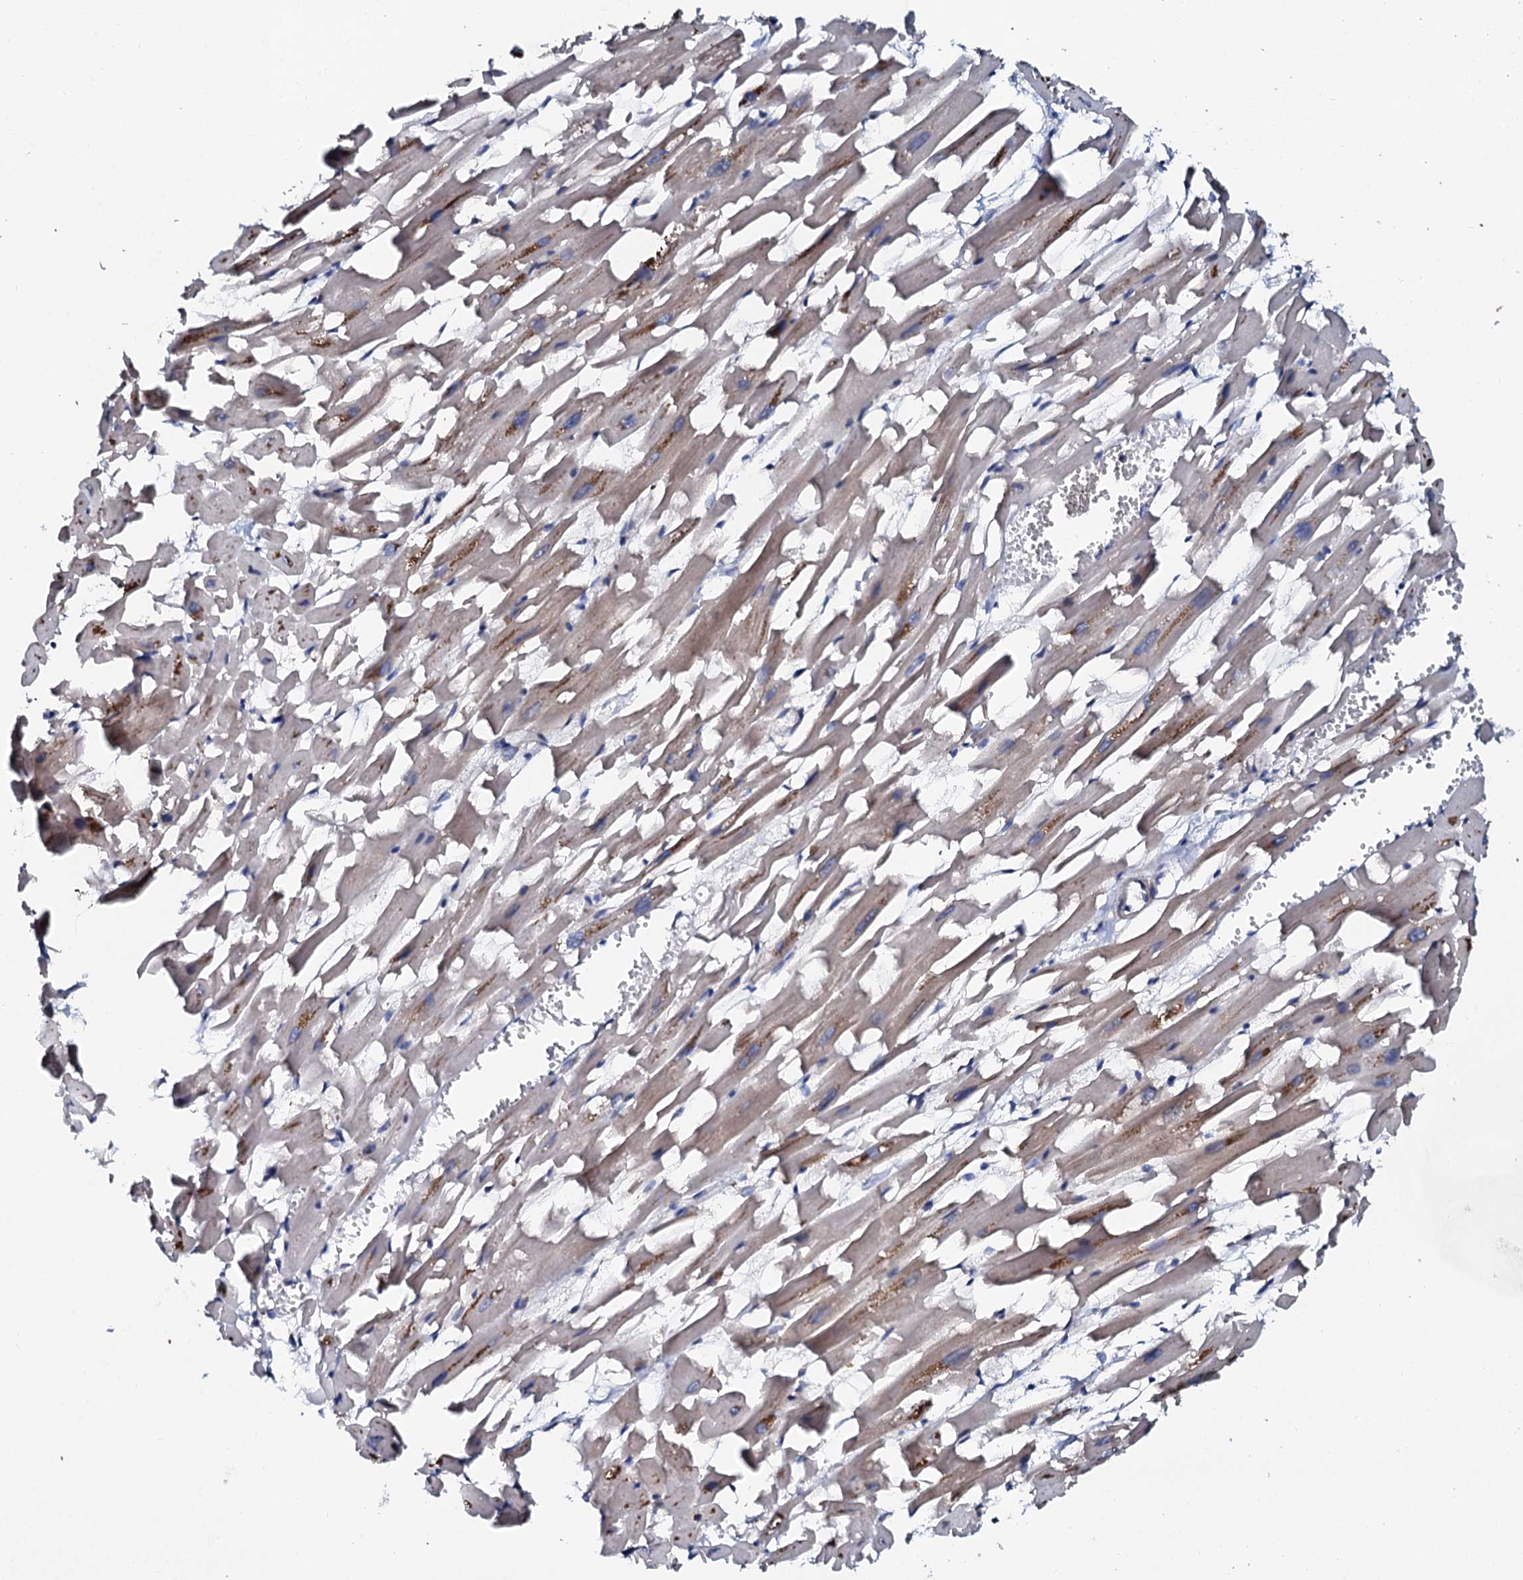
{"staining": {"intensity": "moderate", "quantity": ">75%", "location": "cytoplasmic/membranous"}, "tissue": "heart muscle", "cell_type": "Cardiomyocytes", "image_type": "normal", "snomed": [{"axis": "morphology", "description": "Normal tissue, NOS"}, {"axis": "topography", "description": "Heart"}], "caption": "High-power microscopy captured an immunohistochemistry photomicrograph of normal heart muscle, revealing moderate cytoplasmic/membranous expression in about >75% of cardiomyocytes.", "gene": "GLCE", "patient": {"sex": "female", "age": 64}}